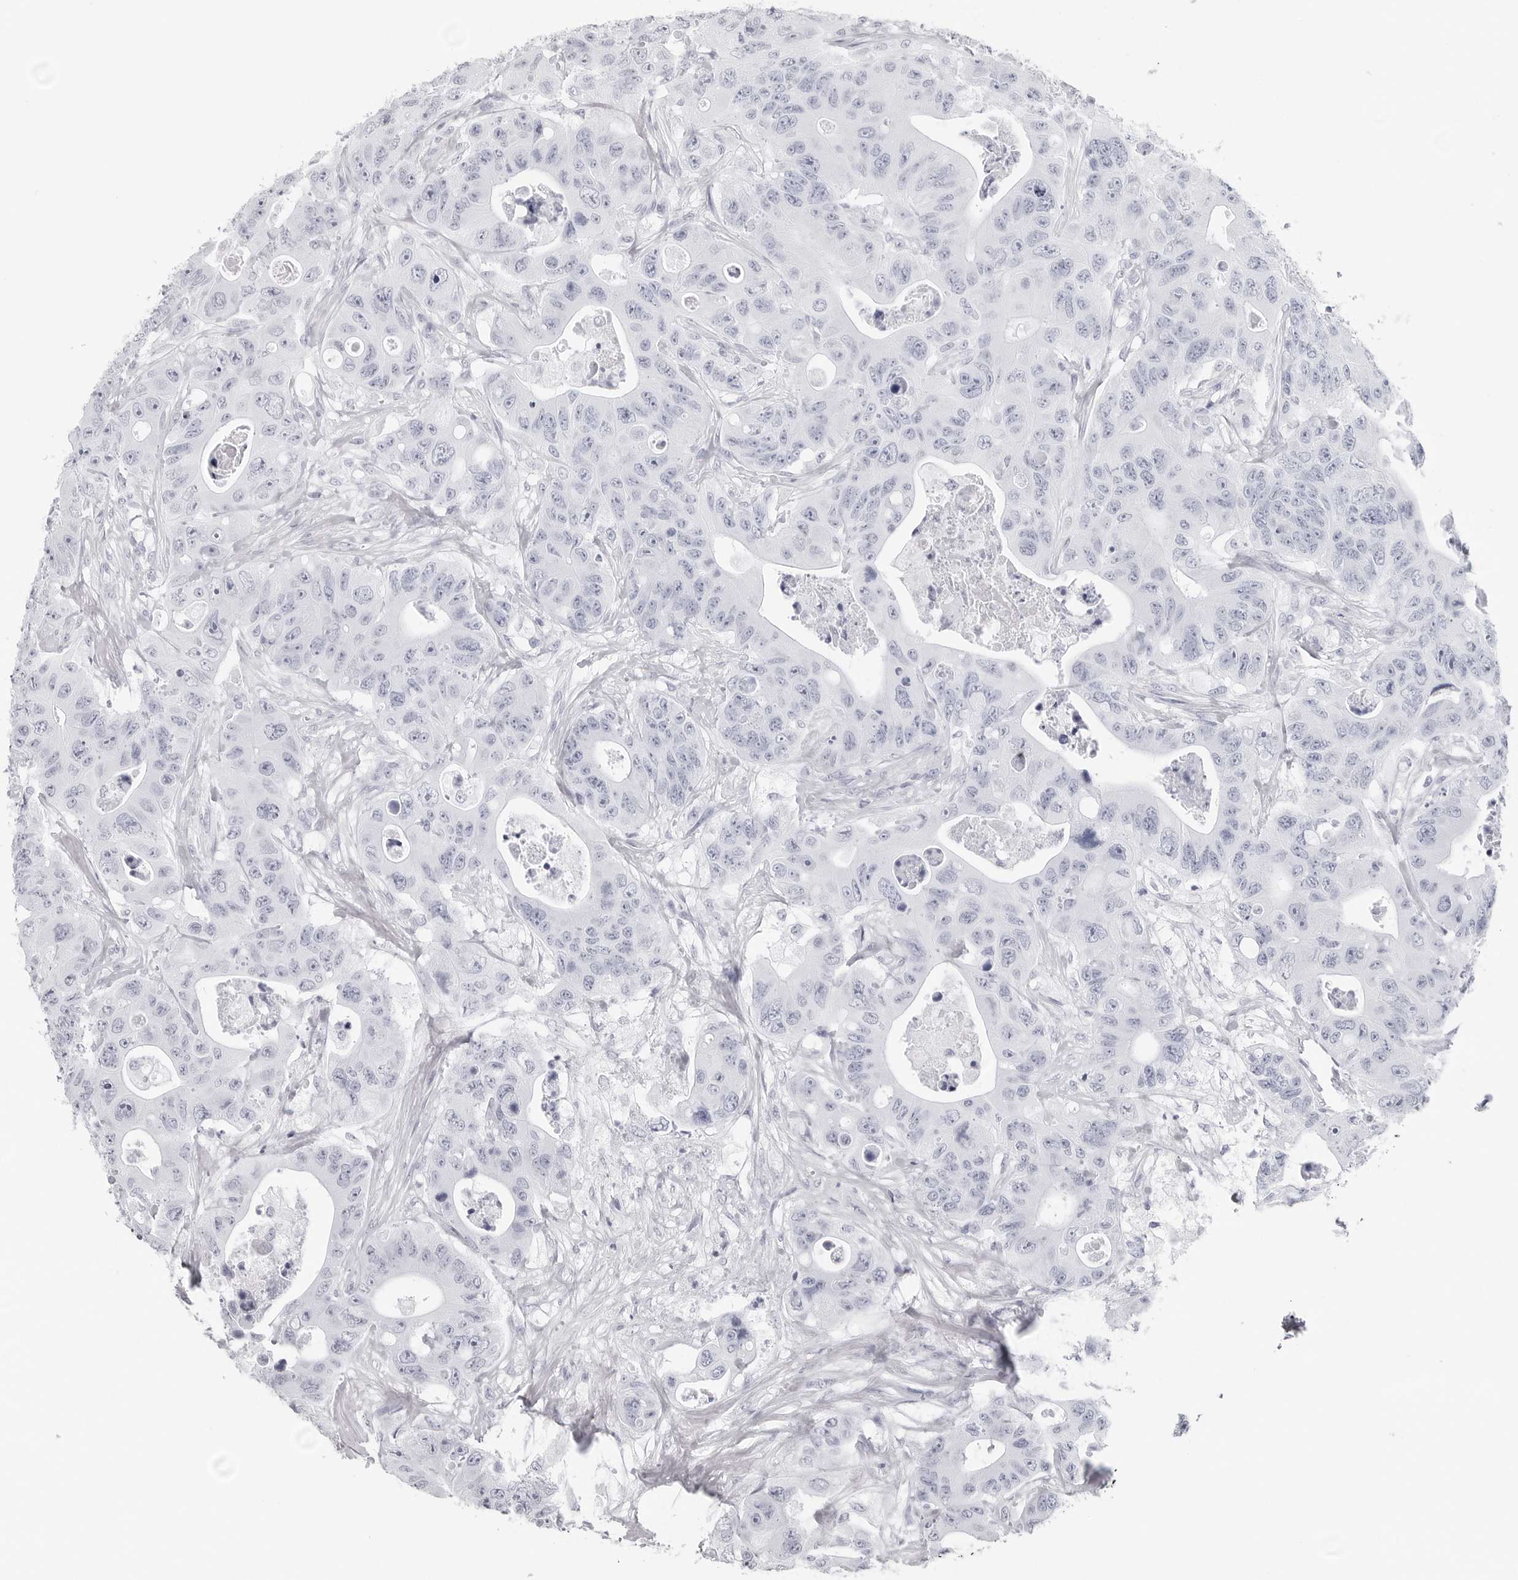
{"staining": {"intensity": "negative", "quantity": "none", "location": "none"}, "tissue": "colorectal cancer", "cell_type": "Tumor cells", "image_type": "cancer", "snomed": [{"axis": "morphology", "description": "Adenocarcinoma, NOS"}, {"axis": "topography", "description": "Colon"}], "caption": "High magnification brightfield microscopy of colorectal cancer (adenocarcinoma) stained with DAB (3,3'-diaminobenzidine) (brown) and counterstained with hematoxylin (blue): tumor cells show no significant expression.", "gene": "CST2", "patient": {"sex": "female", "age": 46}}